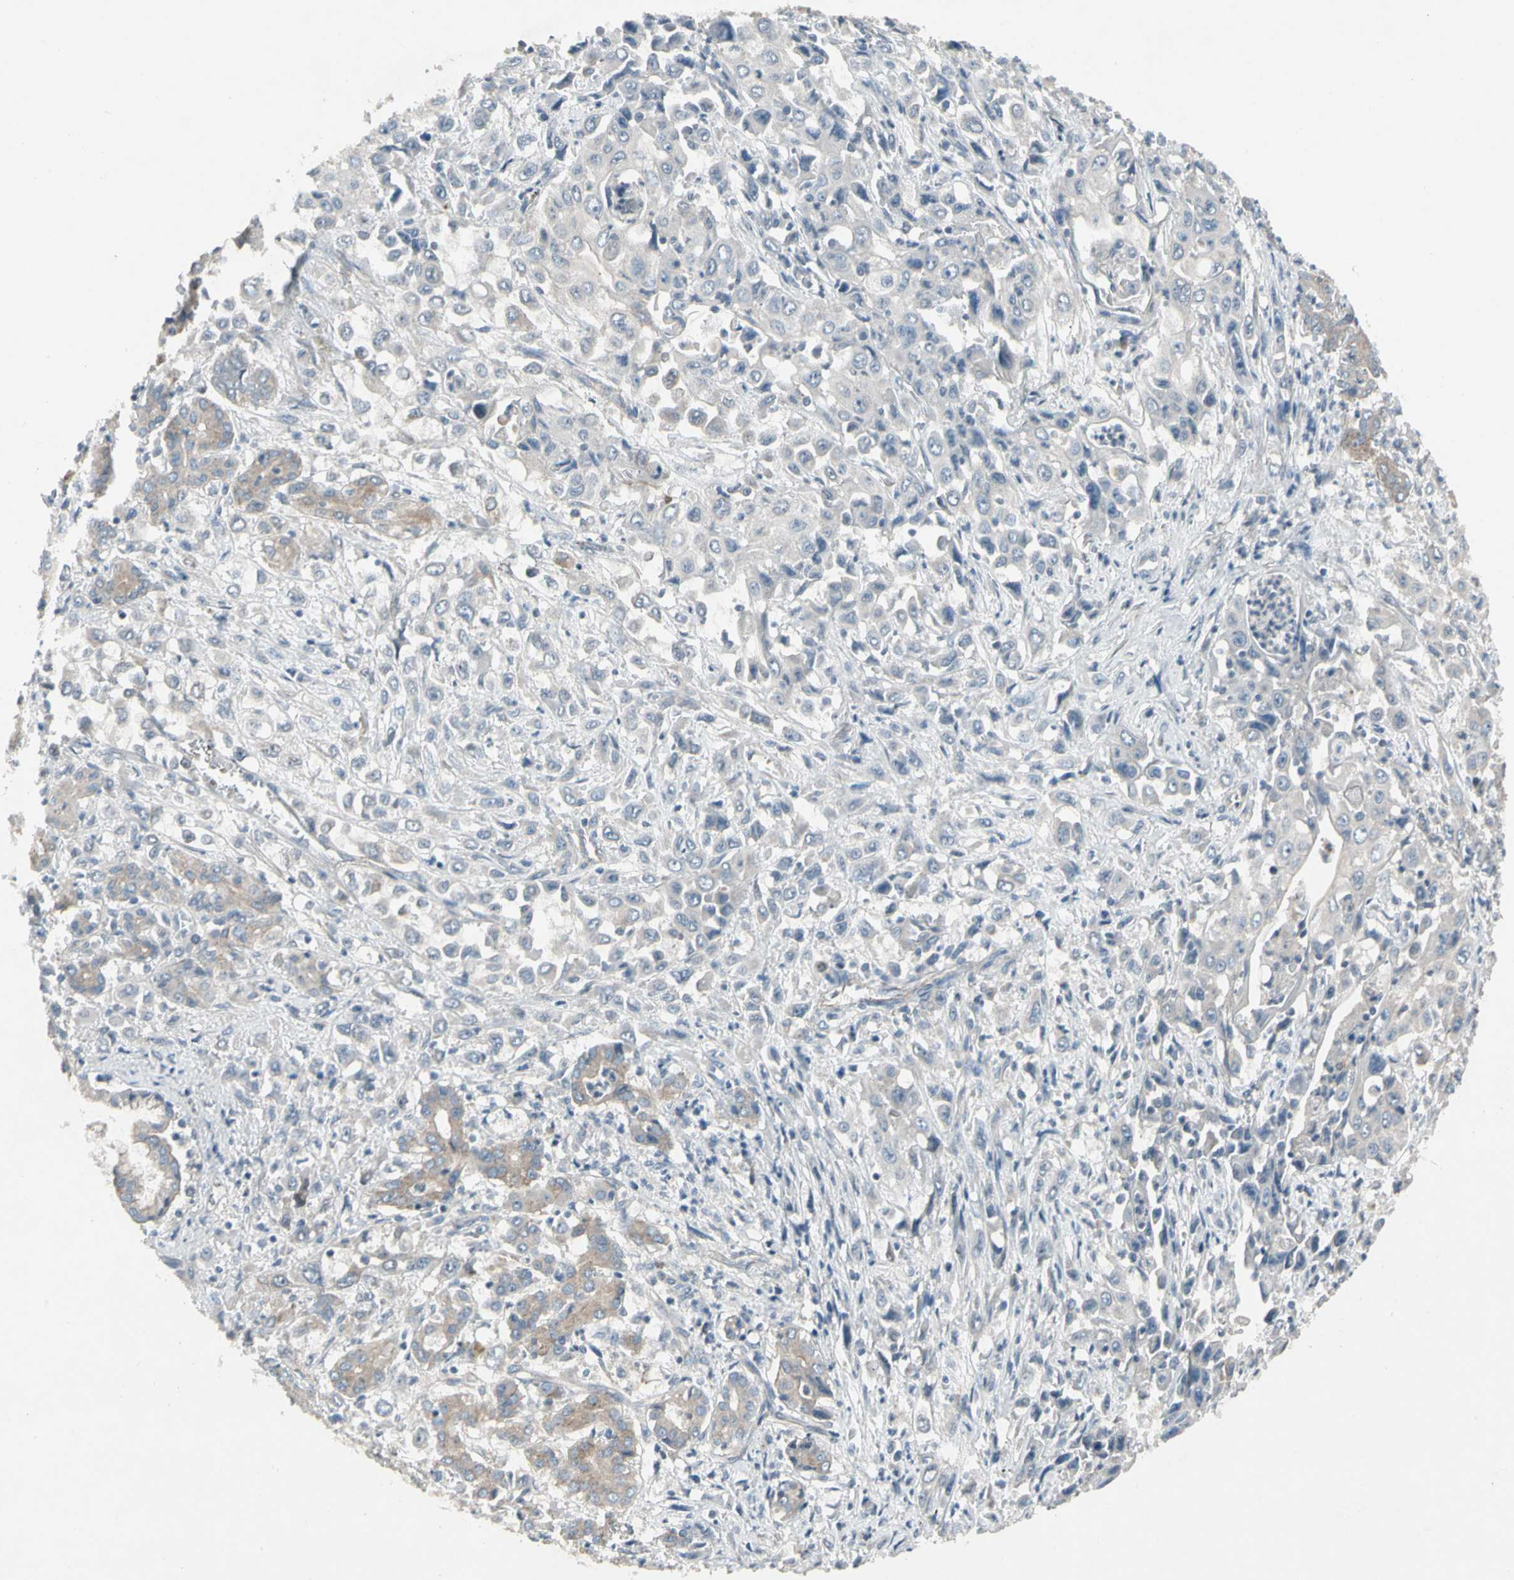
{"staining": {"intensity": "weak", "quantity": "<25%", "location": "cytoplasmic/membranous"}, "tissue": "pancreatic cancer", "cell_type": "Tumor cells", "image_type": "cancer", "snomed": [{"axis": "morphology", "description": "Adenocarcinoma, NOS"}, {"axis": "topography", "description": "Pancreas"}], "caption": "Micrograph shows no significant protein expression in tumor cells of pancreatic cancer (adenocarcinoma).", "gene": "PANK2", "patient": {"sex": "male", "age": 70}}